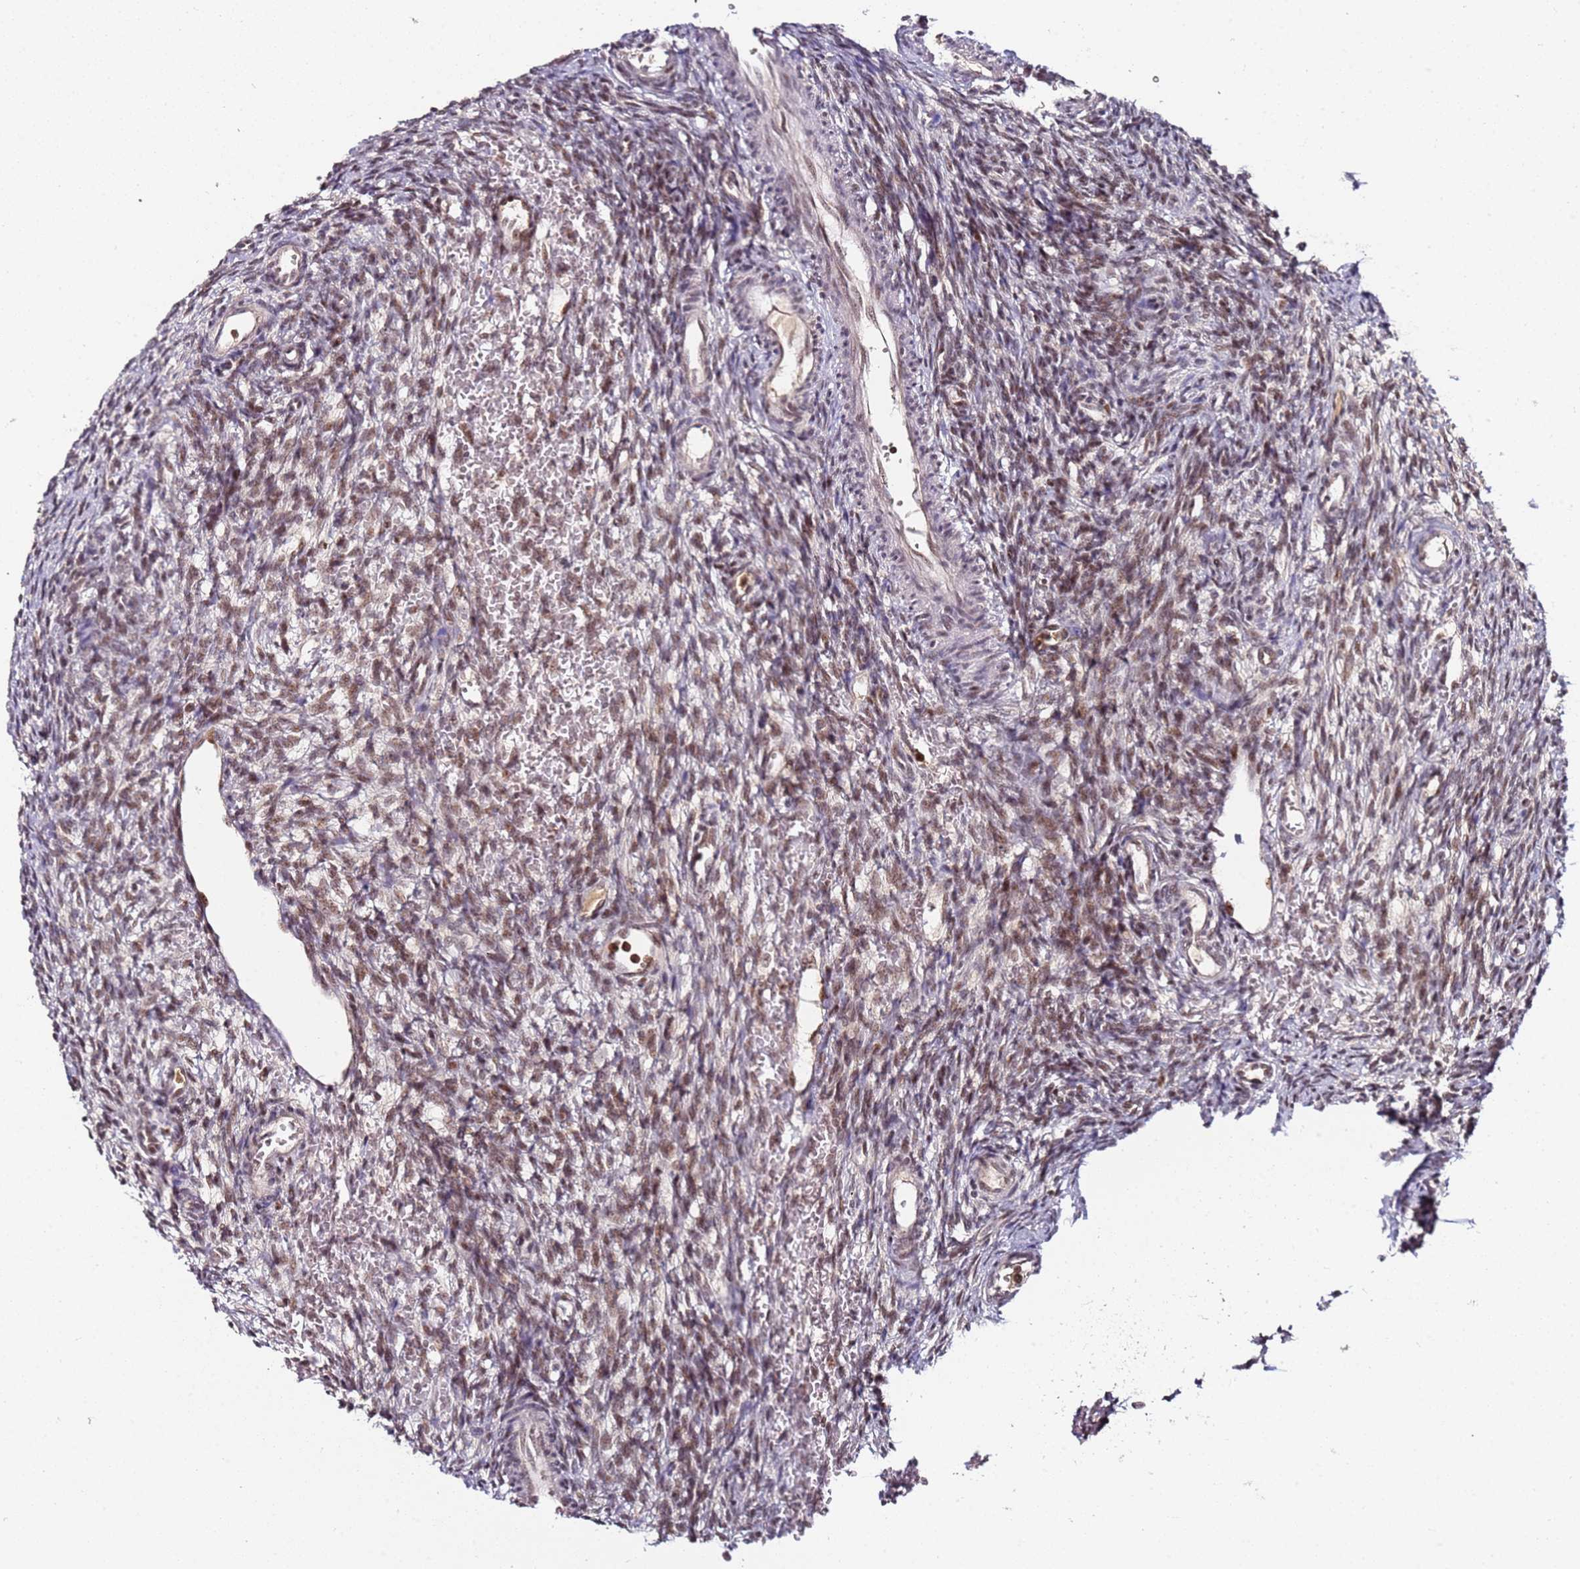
{"staining": {"intensity": "moderate", "quantity": ">75%", "location": "nuclear"}, "tissue": "ovary", "cell_type": "Ovarian stroma cells", "image_type": "normal", "snomed": [{"axis": "morphology", "description": "Normal tissue, NOS"}, {"axis": "topography", "description": "Ovary"}], "caption": "This histopathology image reveals immunohistochemistry (IHC) staining of benign ovary, with medium moderate nuclear expression in approximately >75% of ovarian stroma cells.", "gene": "FCF1", "patient": {"sex": "female", "age": 39}}